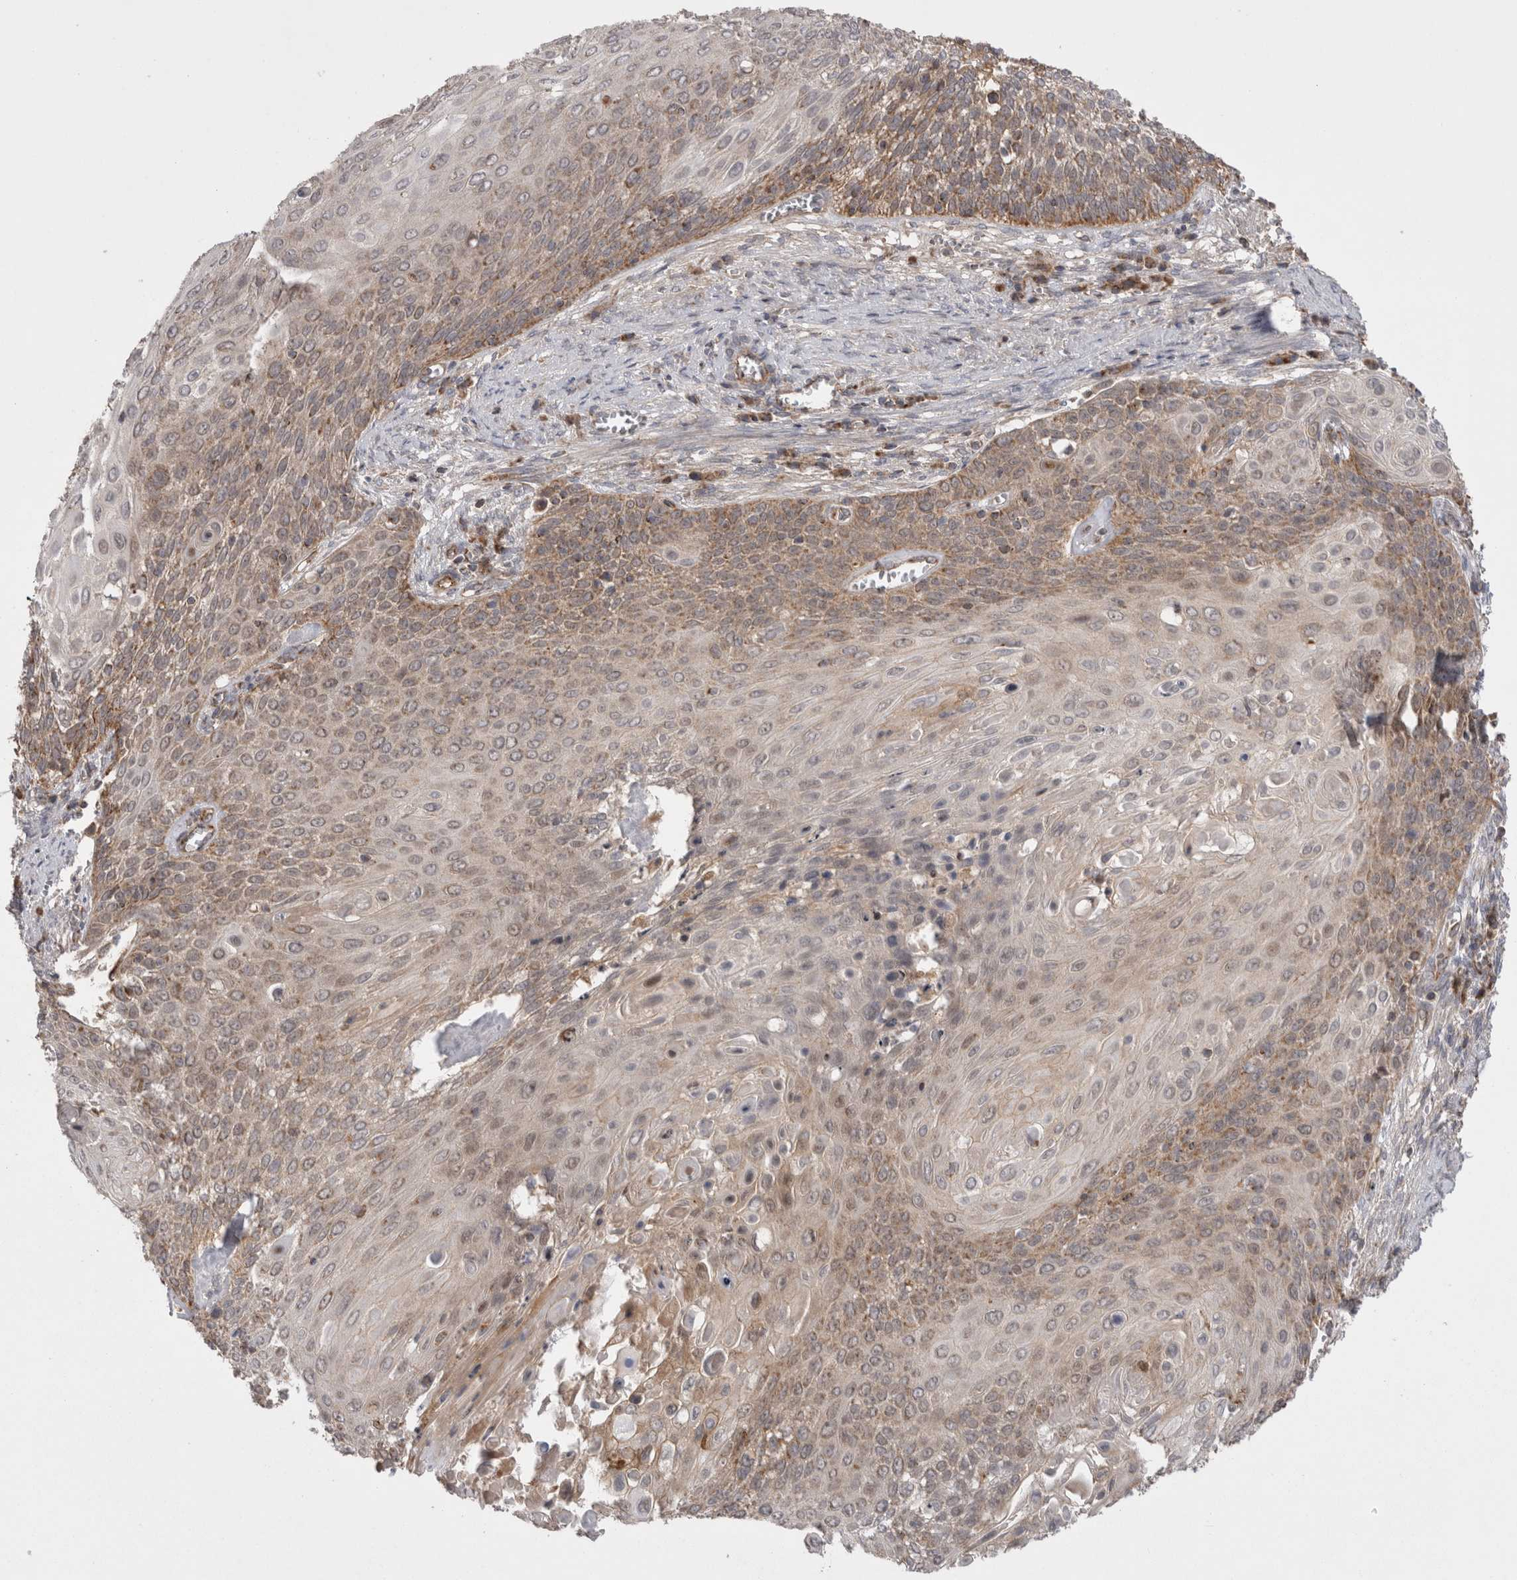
{"staining": {"intensity": "moderate", "quantity": ">75%", "location": "cytoplasmic/membranous"}, "tissue": "cervical cancer", "cell_type": "Tumor cells", "image_type": "cancer", "snomed": [{"axis": "morphology", "description": "Squamous cell carcinoma, NOS"}, {"axis": "topography", "description": "Cervix"}], "caption": "Brown immunohistochemical staining in cervical cancer reveals moderate cytoplasmic/membranous expression in about >75% of tumor cells.", "gene": "DARS2", "patient": {"sex": "female", "age": 39}}